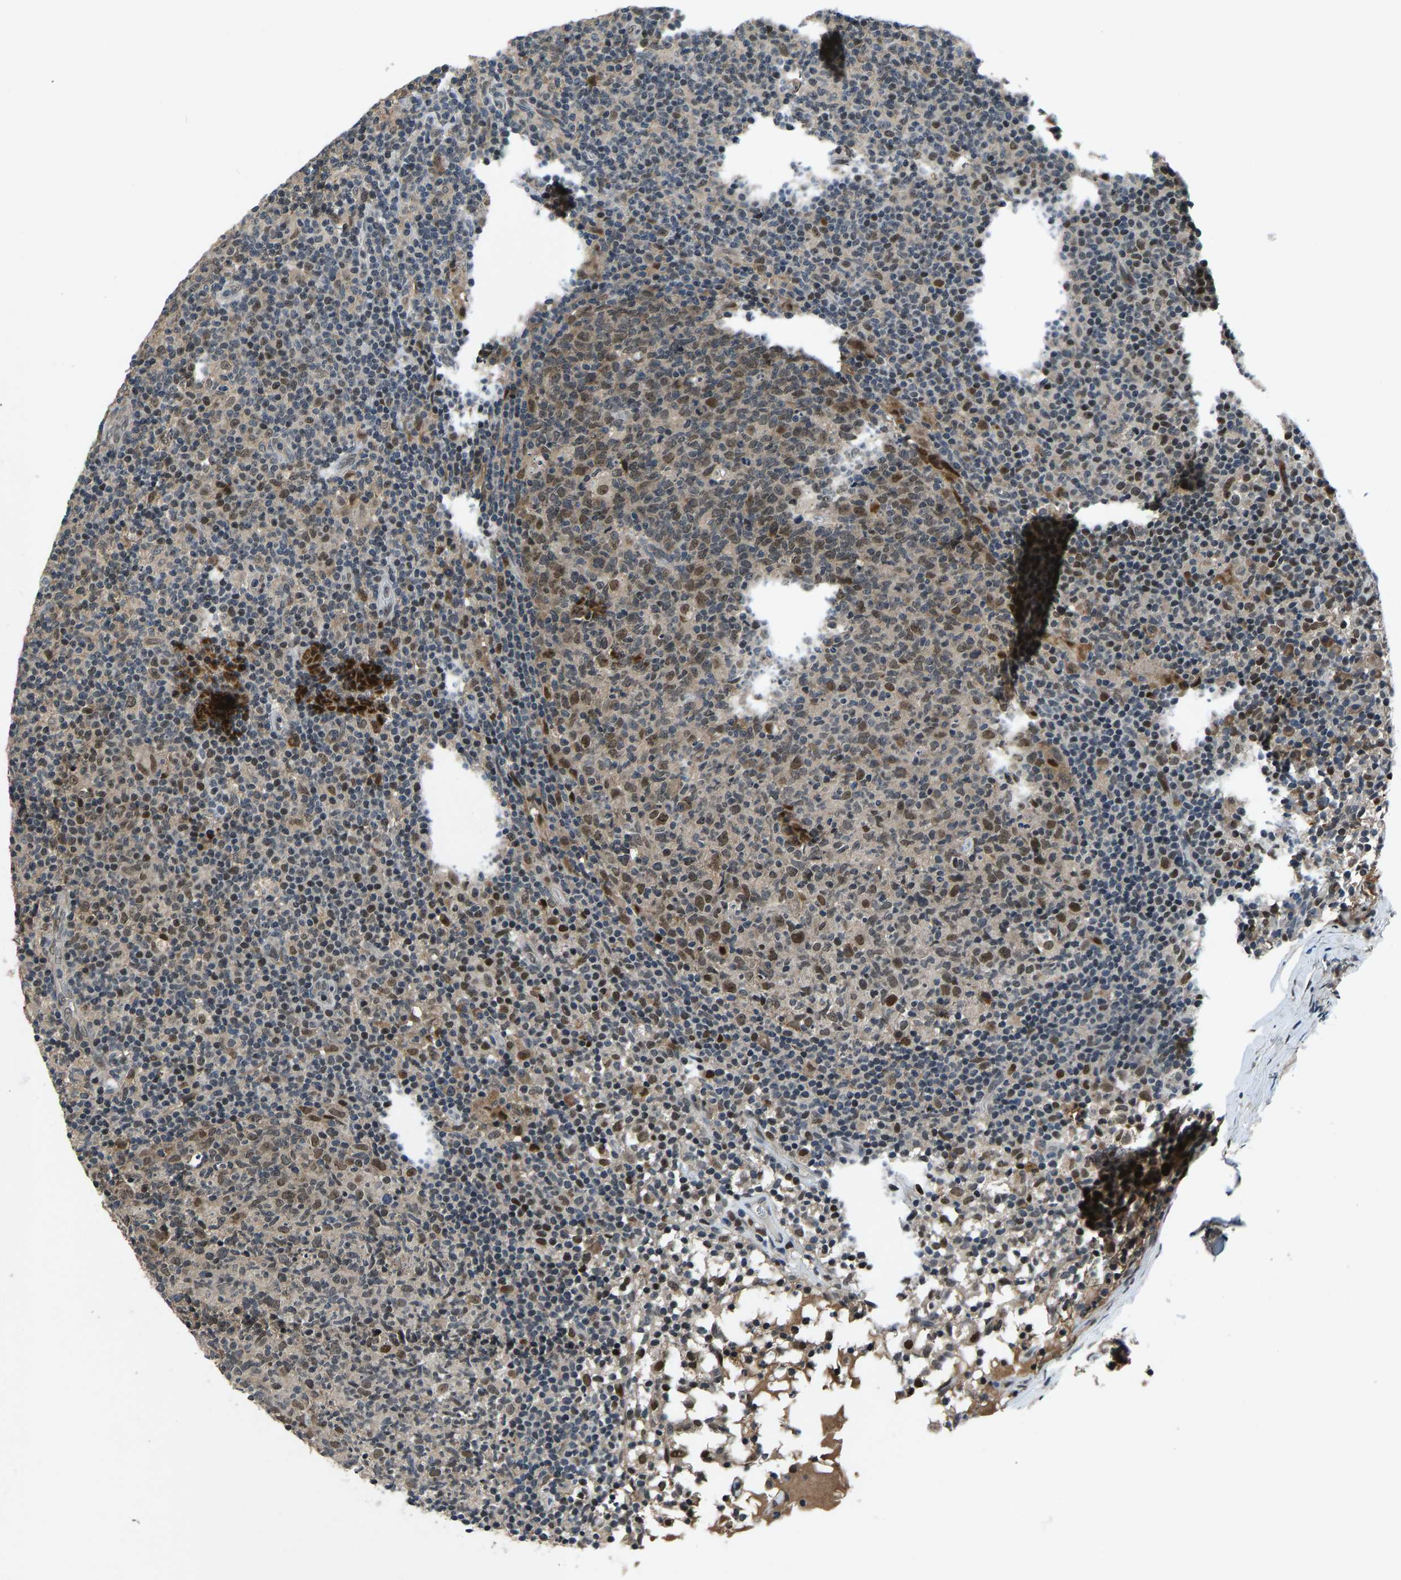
{"staining": {"intensity": "moderate", "quantity": ">75%", "location": "cytoplasmic/membranous,nuclear"}, "tissue": "lymph node", "cell_type": "Germinal center cells", "image_type": "normal", "snomed": [{"axis": "morphology", "description": "Normal tissue, NOS"}, {"axis": "morphology", "description": "Inflammation, NOS"}, {"axis": "topography", "description": "Lymph node"}], "caption": "Germinal center cells show medium levels of moderate cytoplasmic/membranous,nuclear positivity in approximately >75% of cells in benign human lymph node.", "gene": "RLIM", "patient": {"sex": "male", "age": 55}}